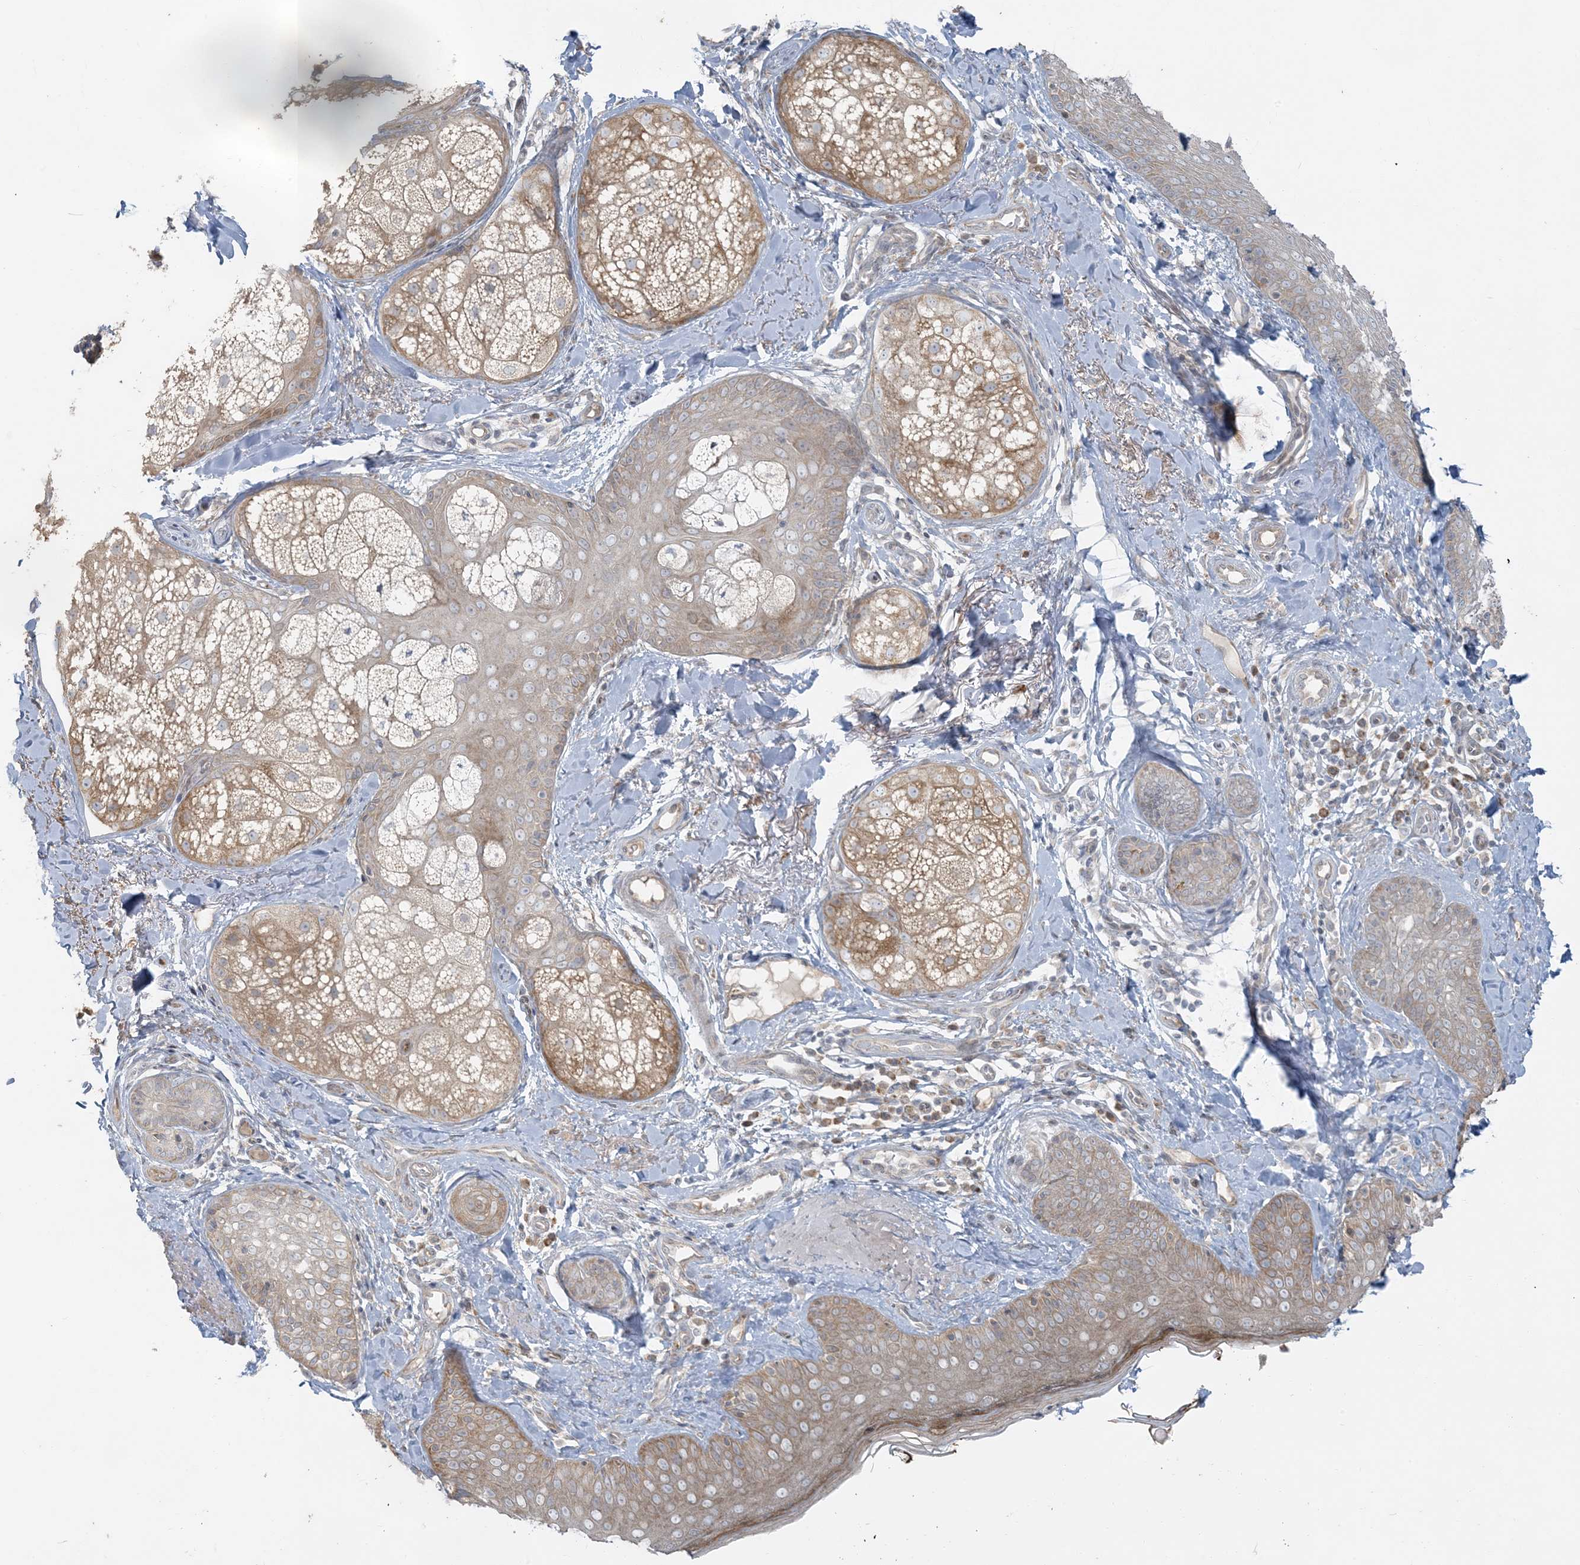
{"staining": {"intensity": "negative", "quantity": "none", "location": "none"}, "tissue": "skin", "cell_type": "Fibroblasts", "image_type": "normal", "snomed": [{"axis": "morphology", "description": "Normal tissue, NOS"}, {"axis": "topography", "description": "Skin"}], "caption": "The IHC photomicrograph has no significant expression in fibroblasts of skin.", "gene": "ZNF263", "patient": {"sex": "male", "age": 57}}